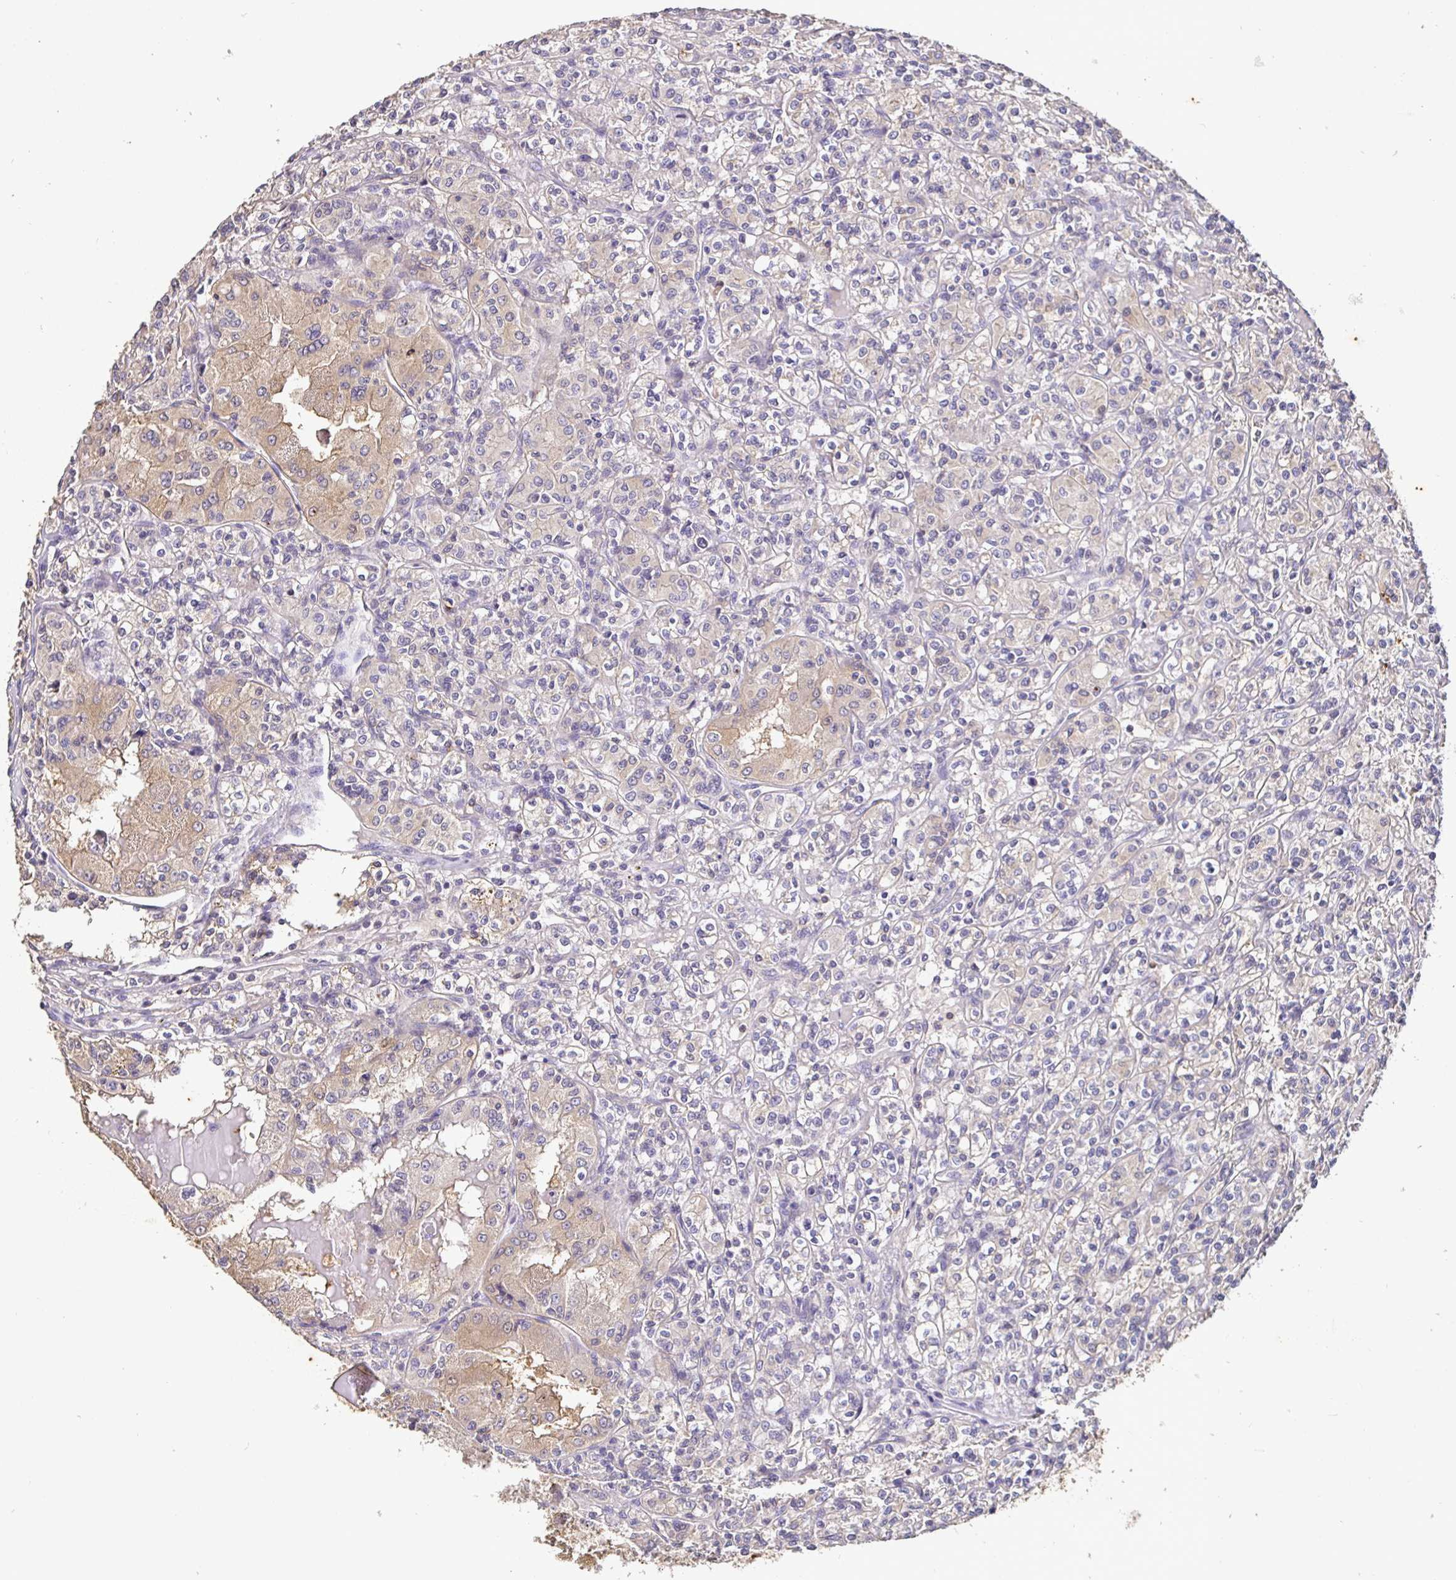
{"staining": {"intensity": "weak", "quantity": "<25%", "location": "cytoplasmic/membranous"}, "tissue": "renal cancer", "cell_type": "Tumor cells", "image_type": "cancer", "snomed": [{"axis": "morphology", "description": "Adenocarcinoma, NOS"}, {"axis": "topography", "description": "Kidney"}], "caption": "Immunohistochemistry (IHC) histopathology image of human renal cancer (adenocarcinoma) stained for a protein (brown), which exhibits no positivity in tumor cells.", "gene": "SHISA4", "patient": {"sex": "male", "age": 36}}